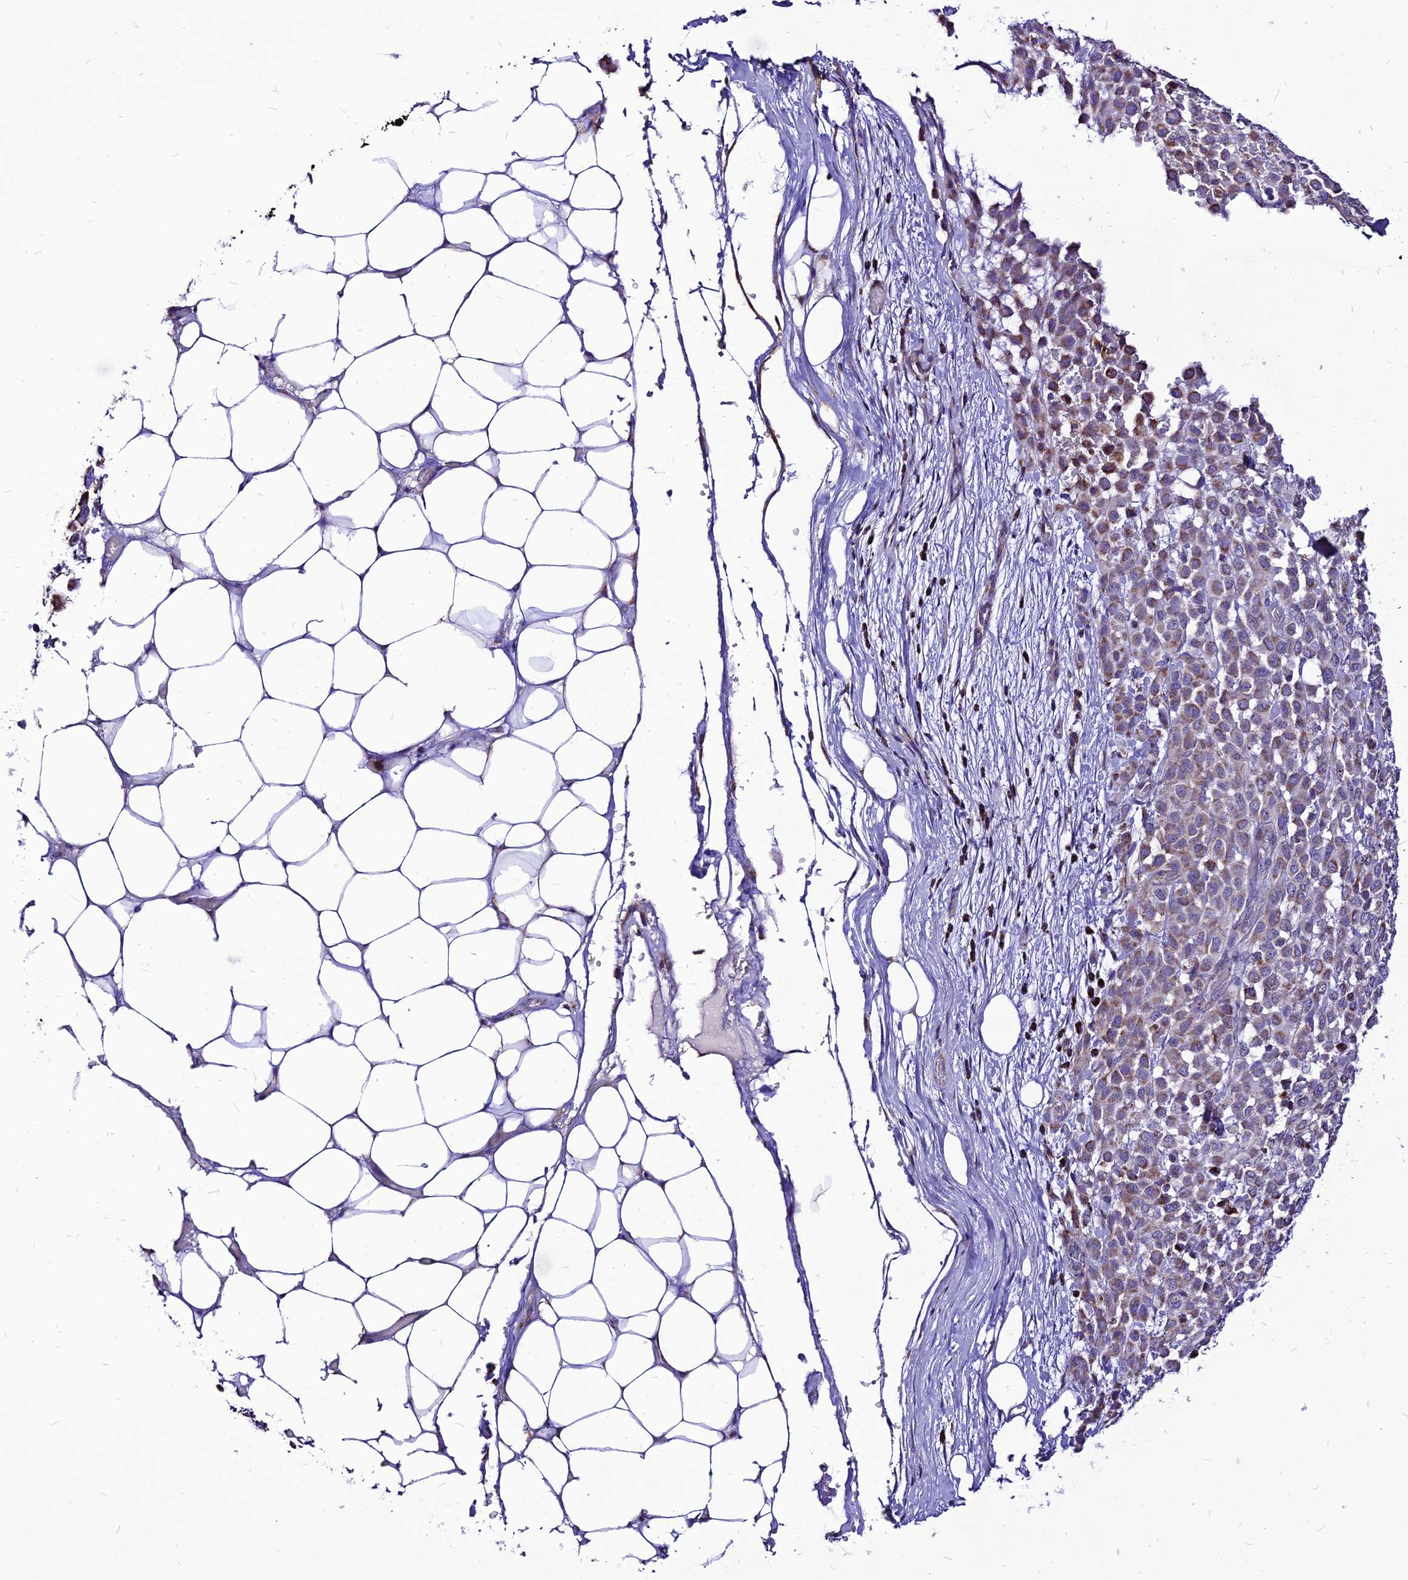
{"staining": {"intensity": "weak", "quantity": "25%-75%", "location": "cytoplasmic/membranous"}, "tissue": "melanoma", "cell_type": "Tumor cells", "image_type": "cancer", "snomed": [{"axis": "morphology", "description": "Malignant melanoma, Metastatic site"}, {"axis": "topography", "description": "Skin"}], "caption": "Immunohistochemical staining of malignant melanoma (metastatic site) exhibits low levels of weak cytoplasmic/membranous positivity in approximately 25%-75% of tumor cells.", "gene": "ECI1", "patient": {"sex": "female", "age": 81}}